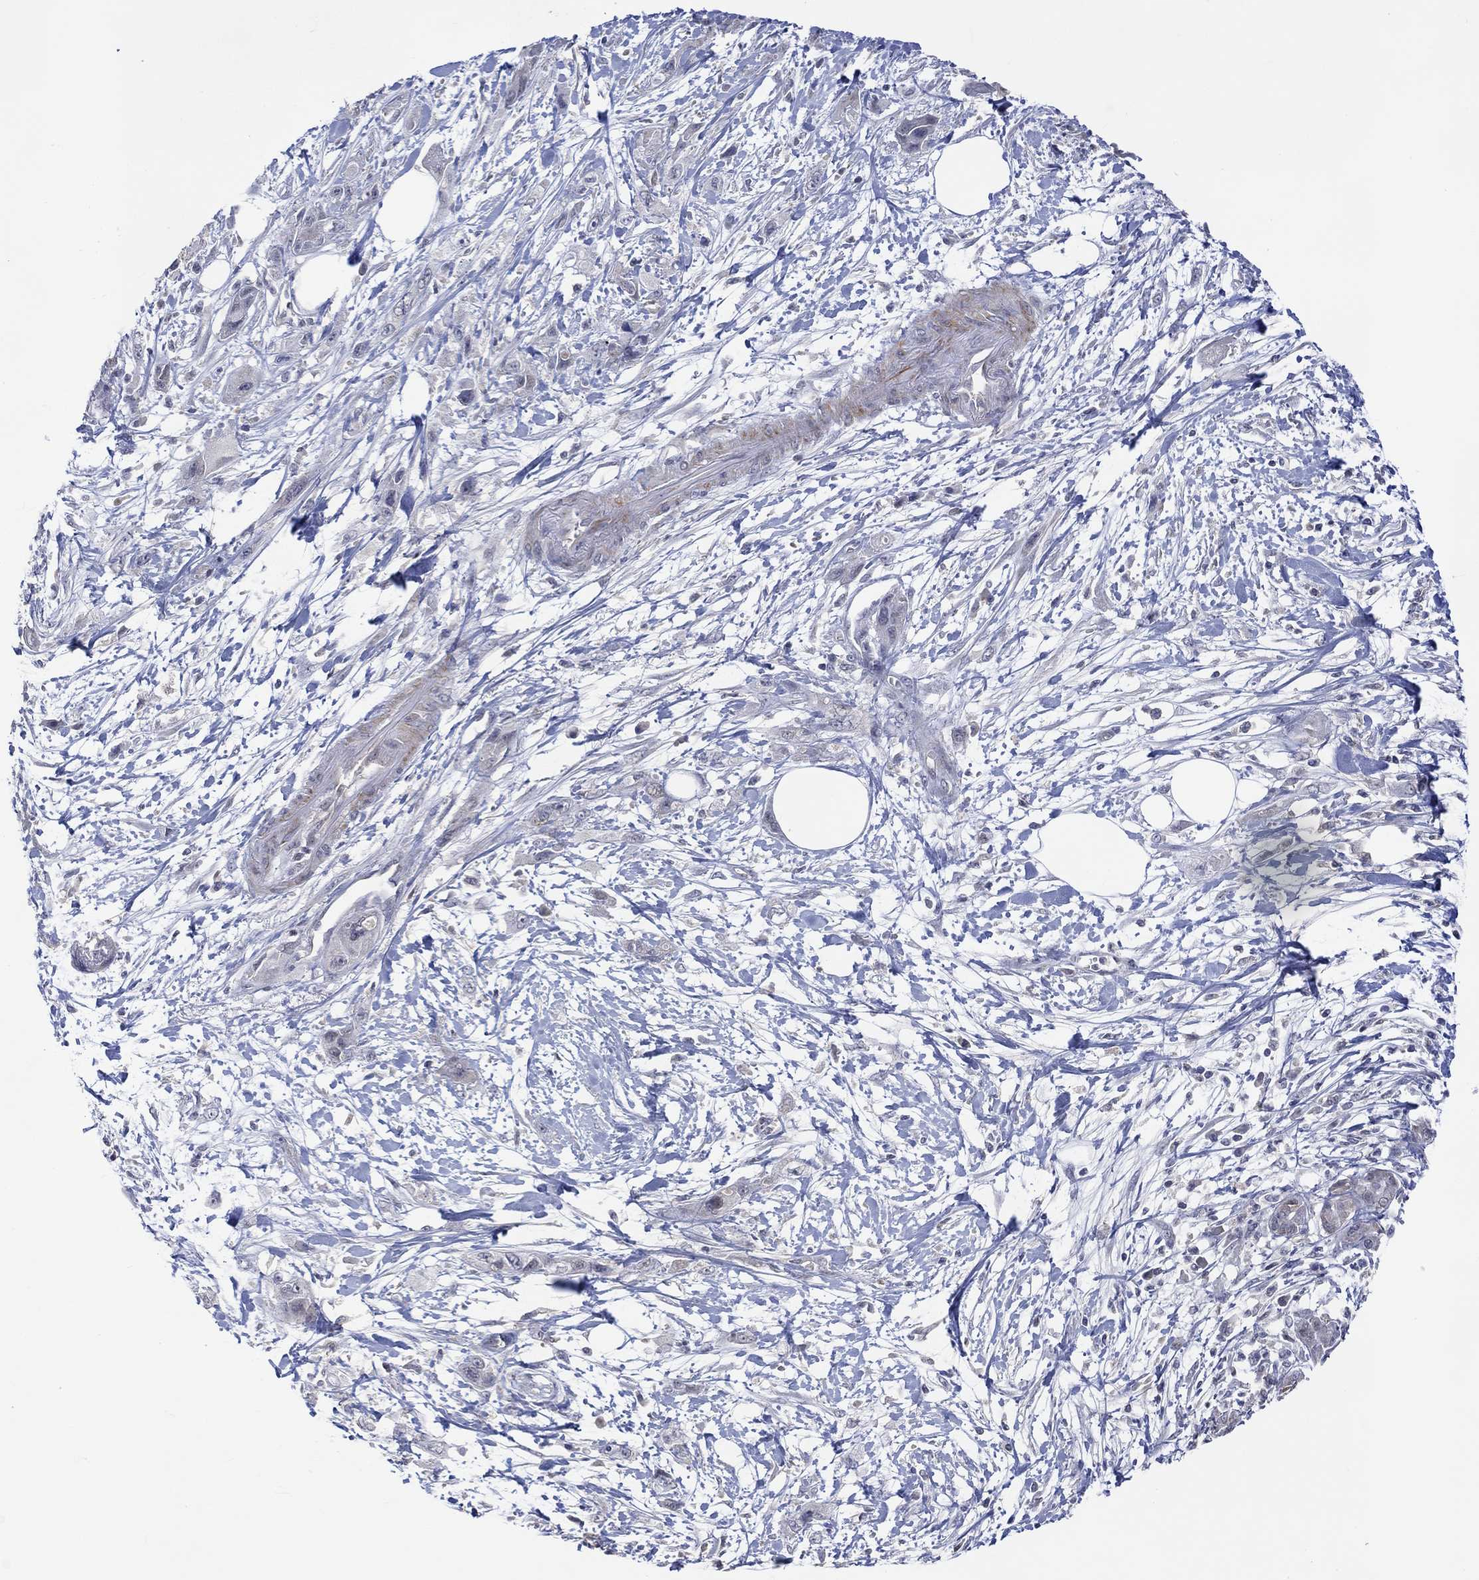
{"staining": {"intensity": "negative", "quantity": "none", "location": "none"}, "tissue": "pancreatic cancer", "cell_type": "Tumor cells", "image_type": "cancer", "snomed": [{"axis": "morphology", "description": "Adenocarcinoma, NOS"}, {"axis": "topography", "description": "Pancreas"}], "caption": "Tumor cells show no significant positivity in pancreatic cancer. (DAB (3,3'-diaminobenzidine) immunohistochemistry with hematoxylin counter stain).", "gene": "SLC48A1", "patient": {"sex": "male", "age": 72}}